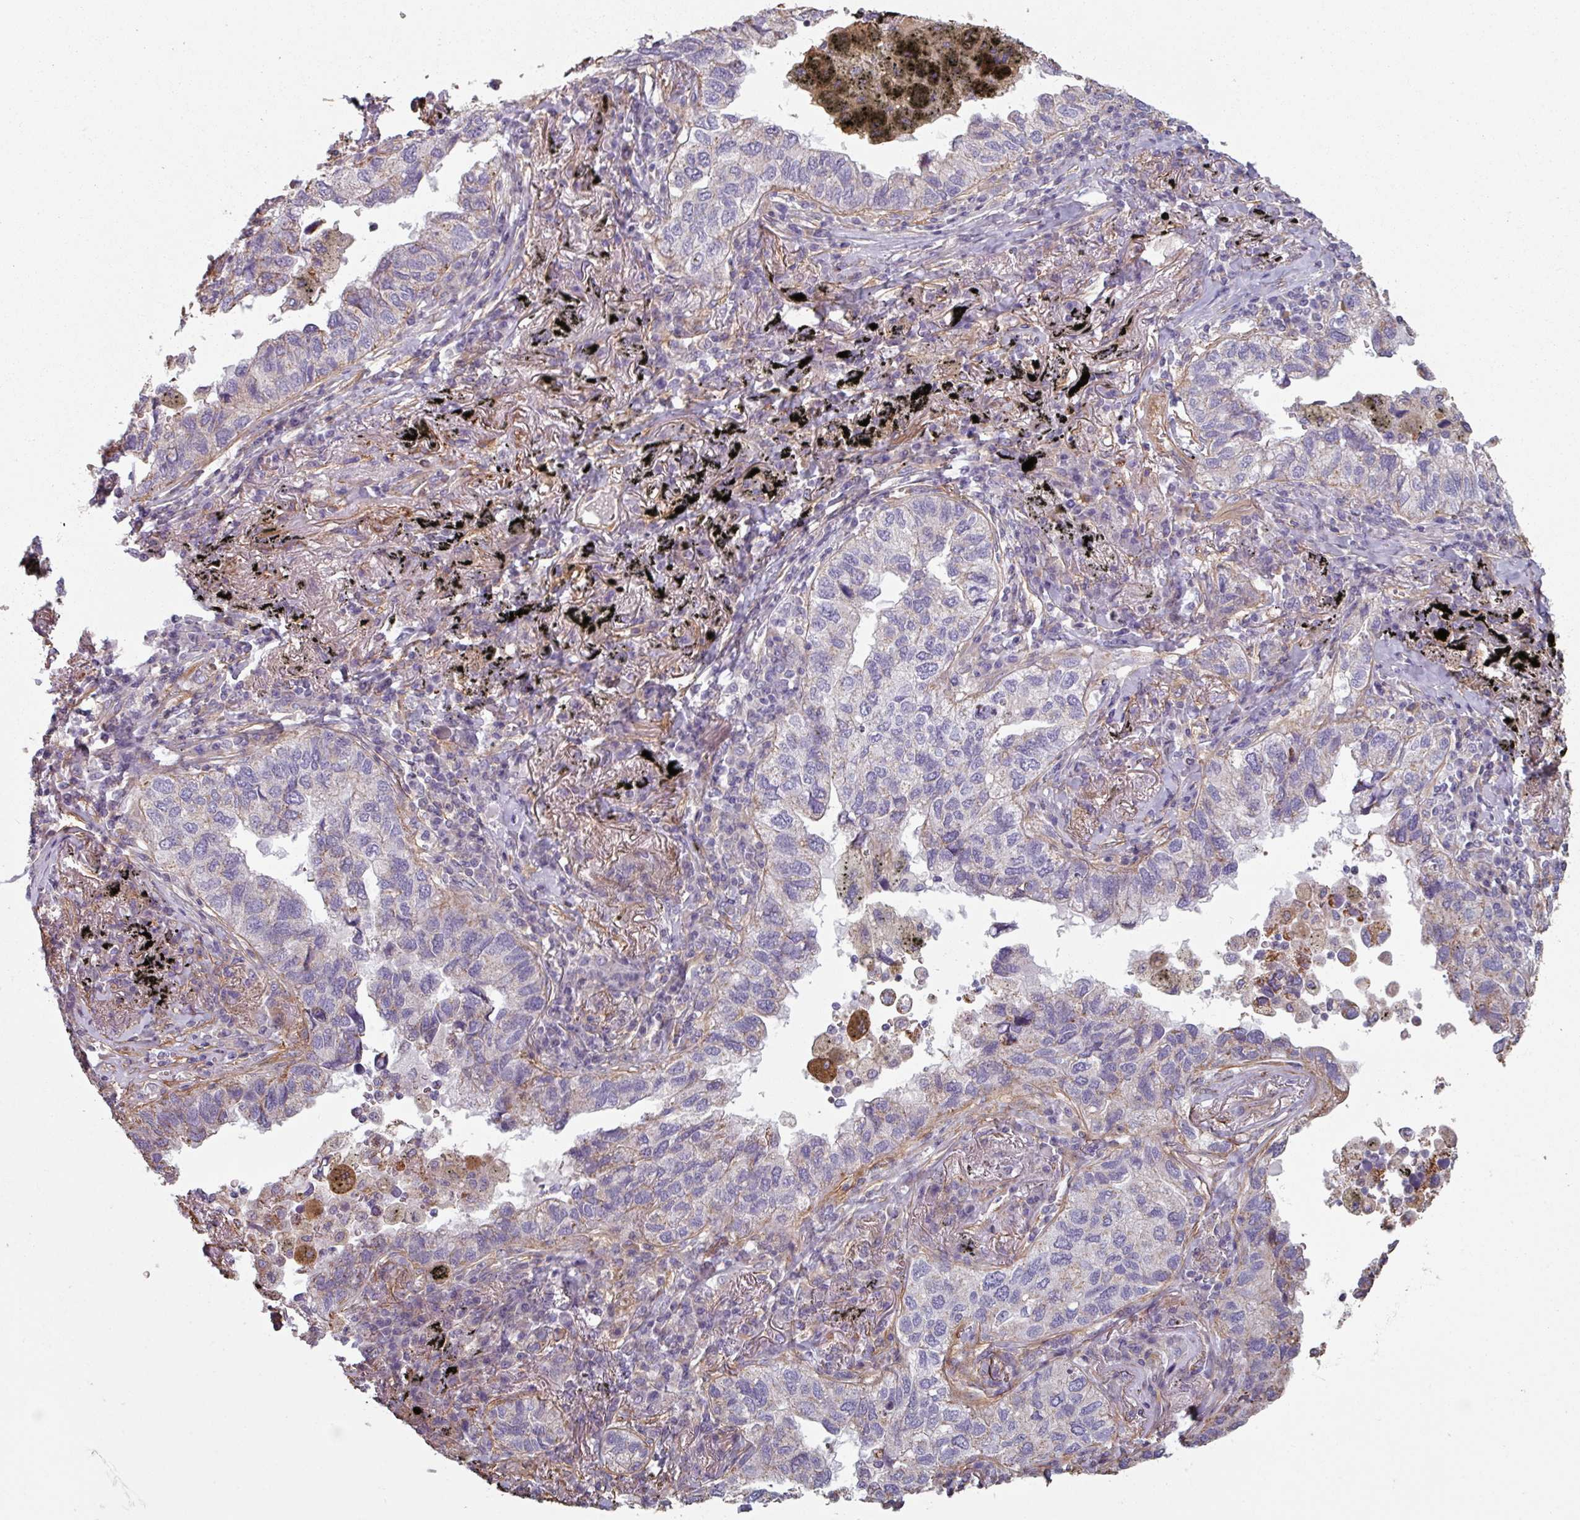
{"staining": {"intensity": "negative", "quantity": "none", "location": "none"}, "tissue": "lung cancer", "cell_type": "Tumor cells", "image_type": "cancer", "snomed": [{"axis": "morphology", "description": "Adenocarcinoma, NOS"}, {"axis": "topography", "description": "Lung"}], "caption": "Human lung cancer stained for a protein using IHC demonstrates no positivity in tumor cells.", "gene": "GSTA4", "patient": {"sex": "male", "age": 65}}